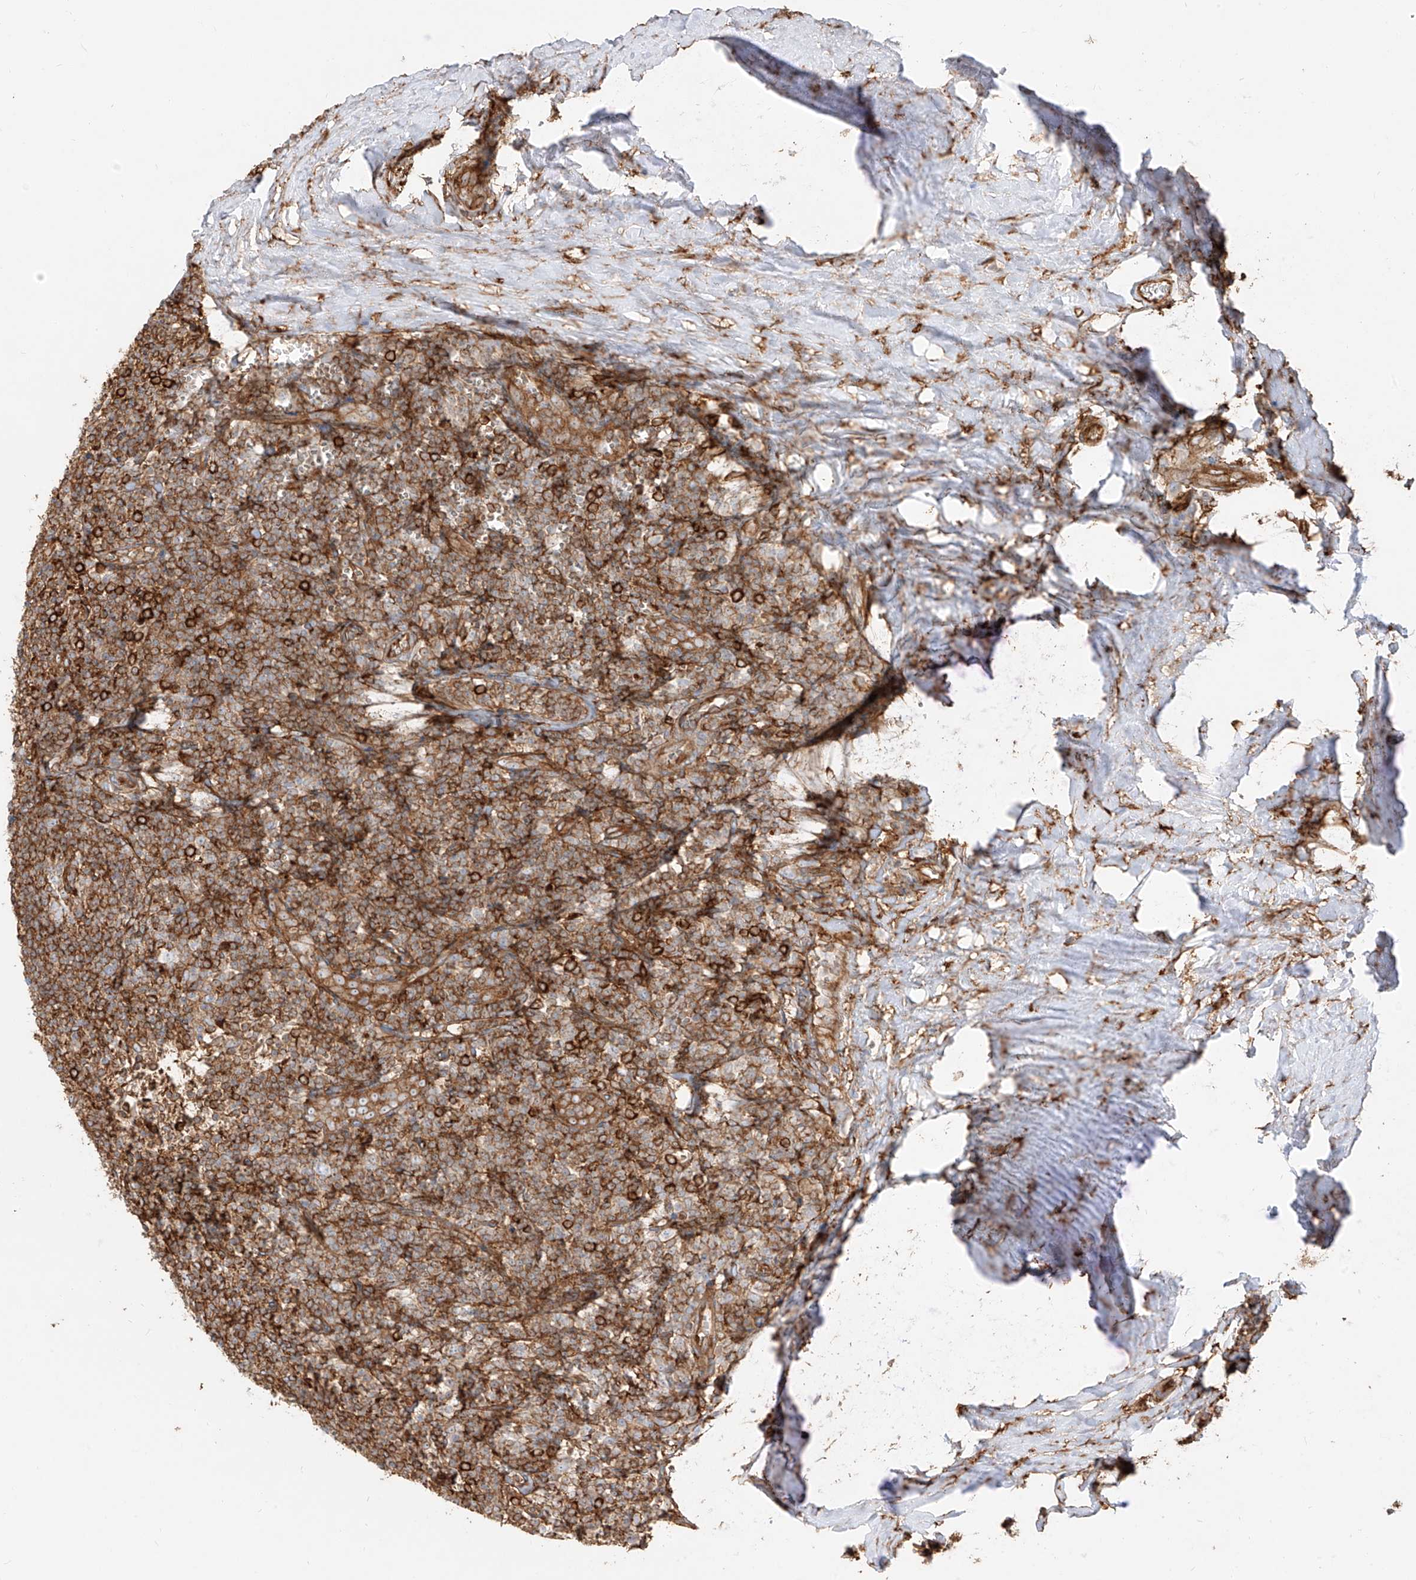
{"staining": {"intensity": "strong", "quantity": "<25%", "location": "cytoplasmic/membranous"}, "tissue": "tonsil", "cell_type": "Germinal center cells", "image_type": "normal", "snomed": [{"axis": "morphology", "description": "Normal tissue, NOS"}, {"axis": "topography", "description": "Tonsil"}], "caption": "Brown immunohistochemical staining in normal human tonsil reveals strong cytoplasmic/membranous positivity in approximately <25% of germinal center cells.", "gene": "SNX9", "patient": {"sex": "male", "age": 27}}